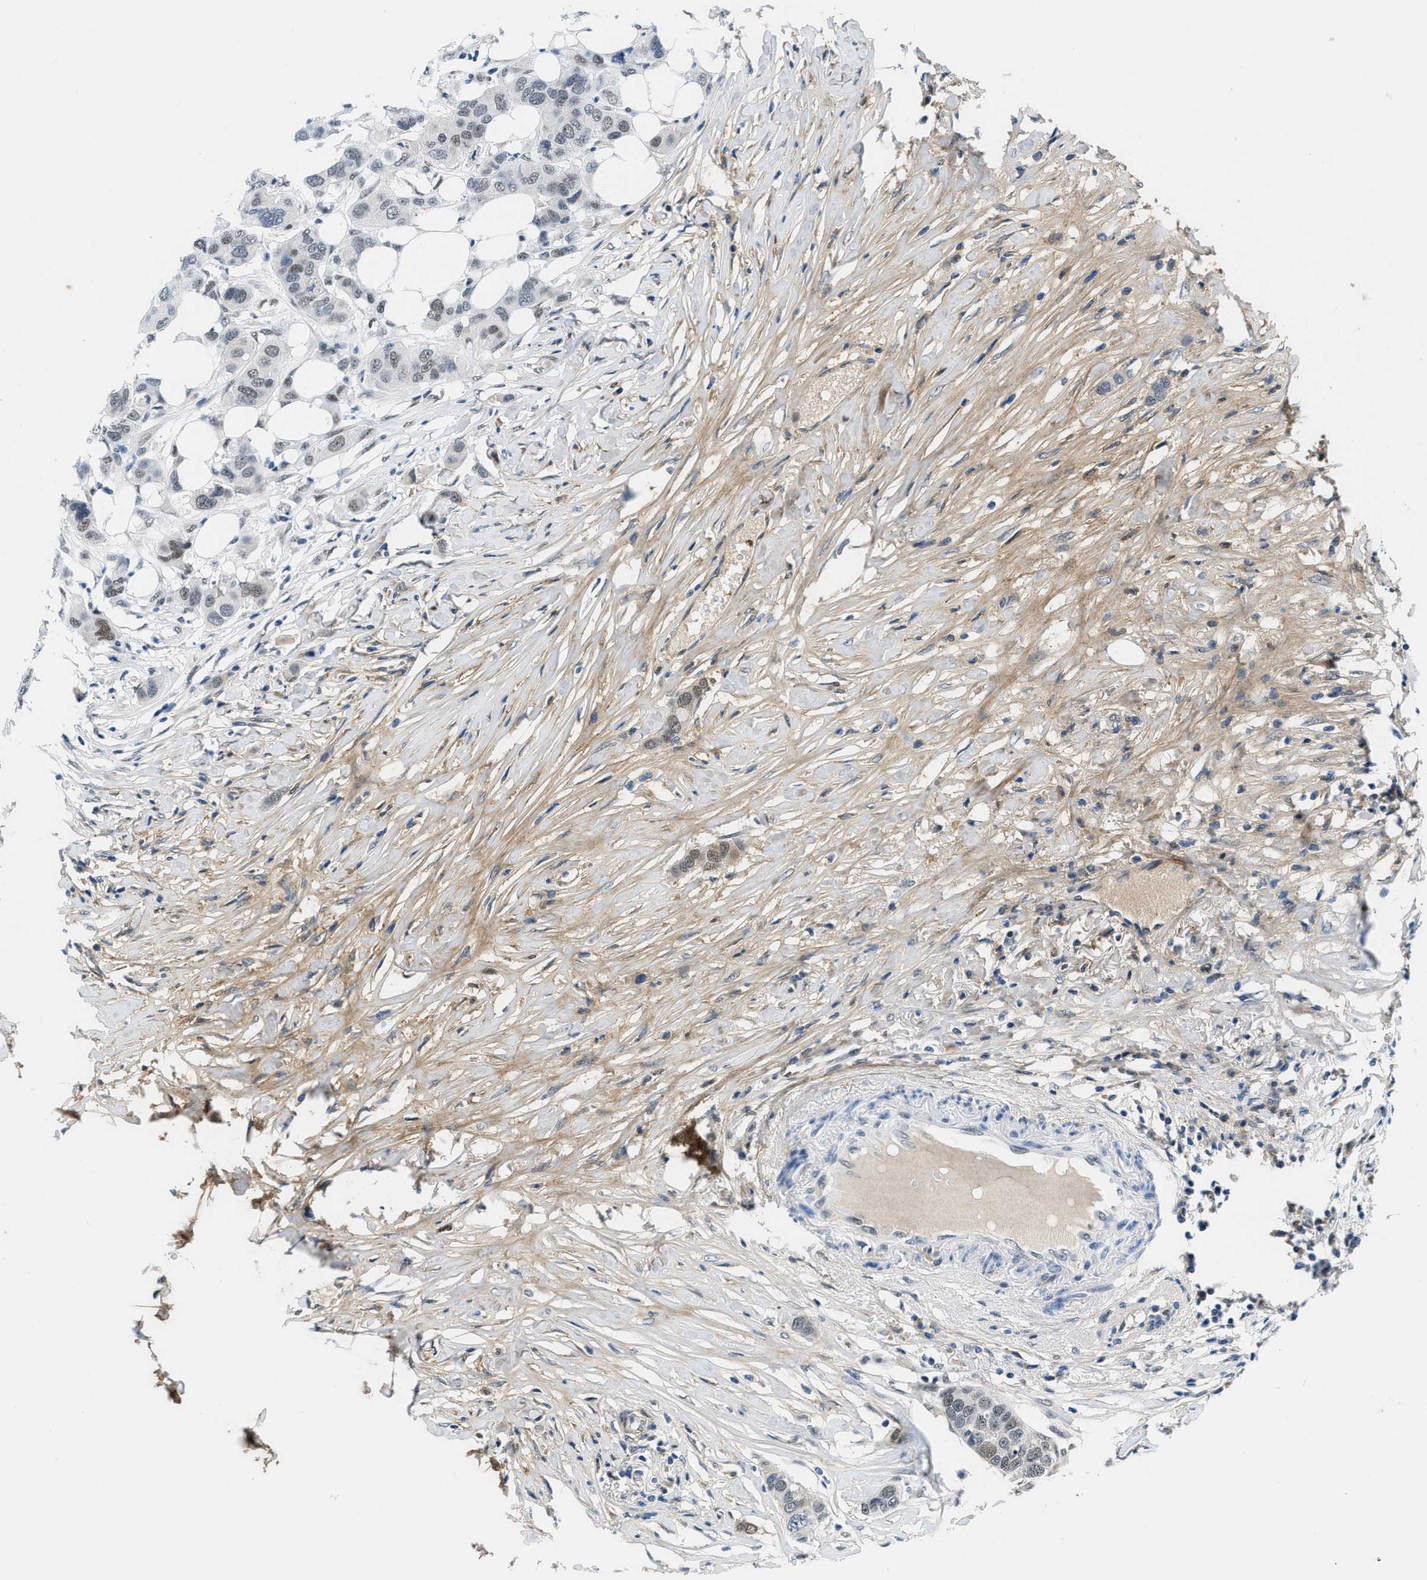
{"staining": {"intensity": "moderate", "quantity": "<25%", "location": "nuclear"}, "tissue": "breast cancer", "cell_type": "Tumor cells", "image_type": "cancer", "snomed": [{"axis": "morphology", "description": "Duct carcinoma"}, {"axis": "topography", "description": "Breast"}], "caption": "A brown stain labels moderate nuclear positivity of a protein in infiltrating ductal carcinoma (breast) tumor cells.", "gene": "SMARCAD1", "patient": {"sex": "female", "age": 50}}